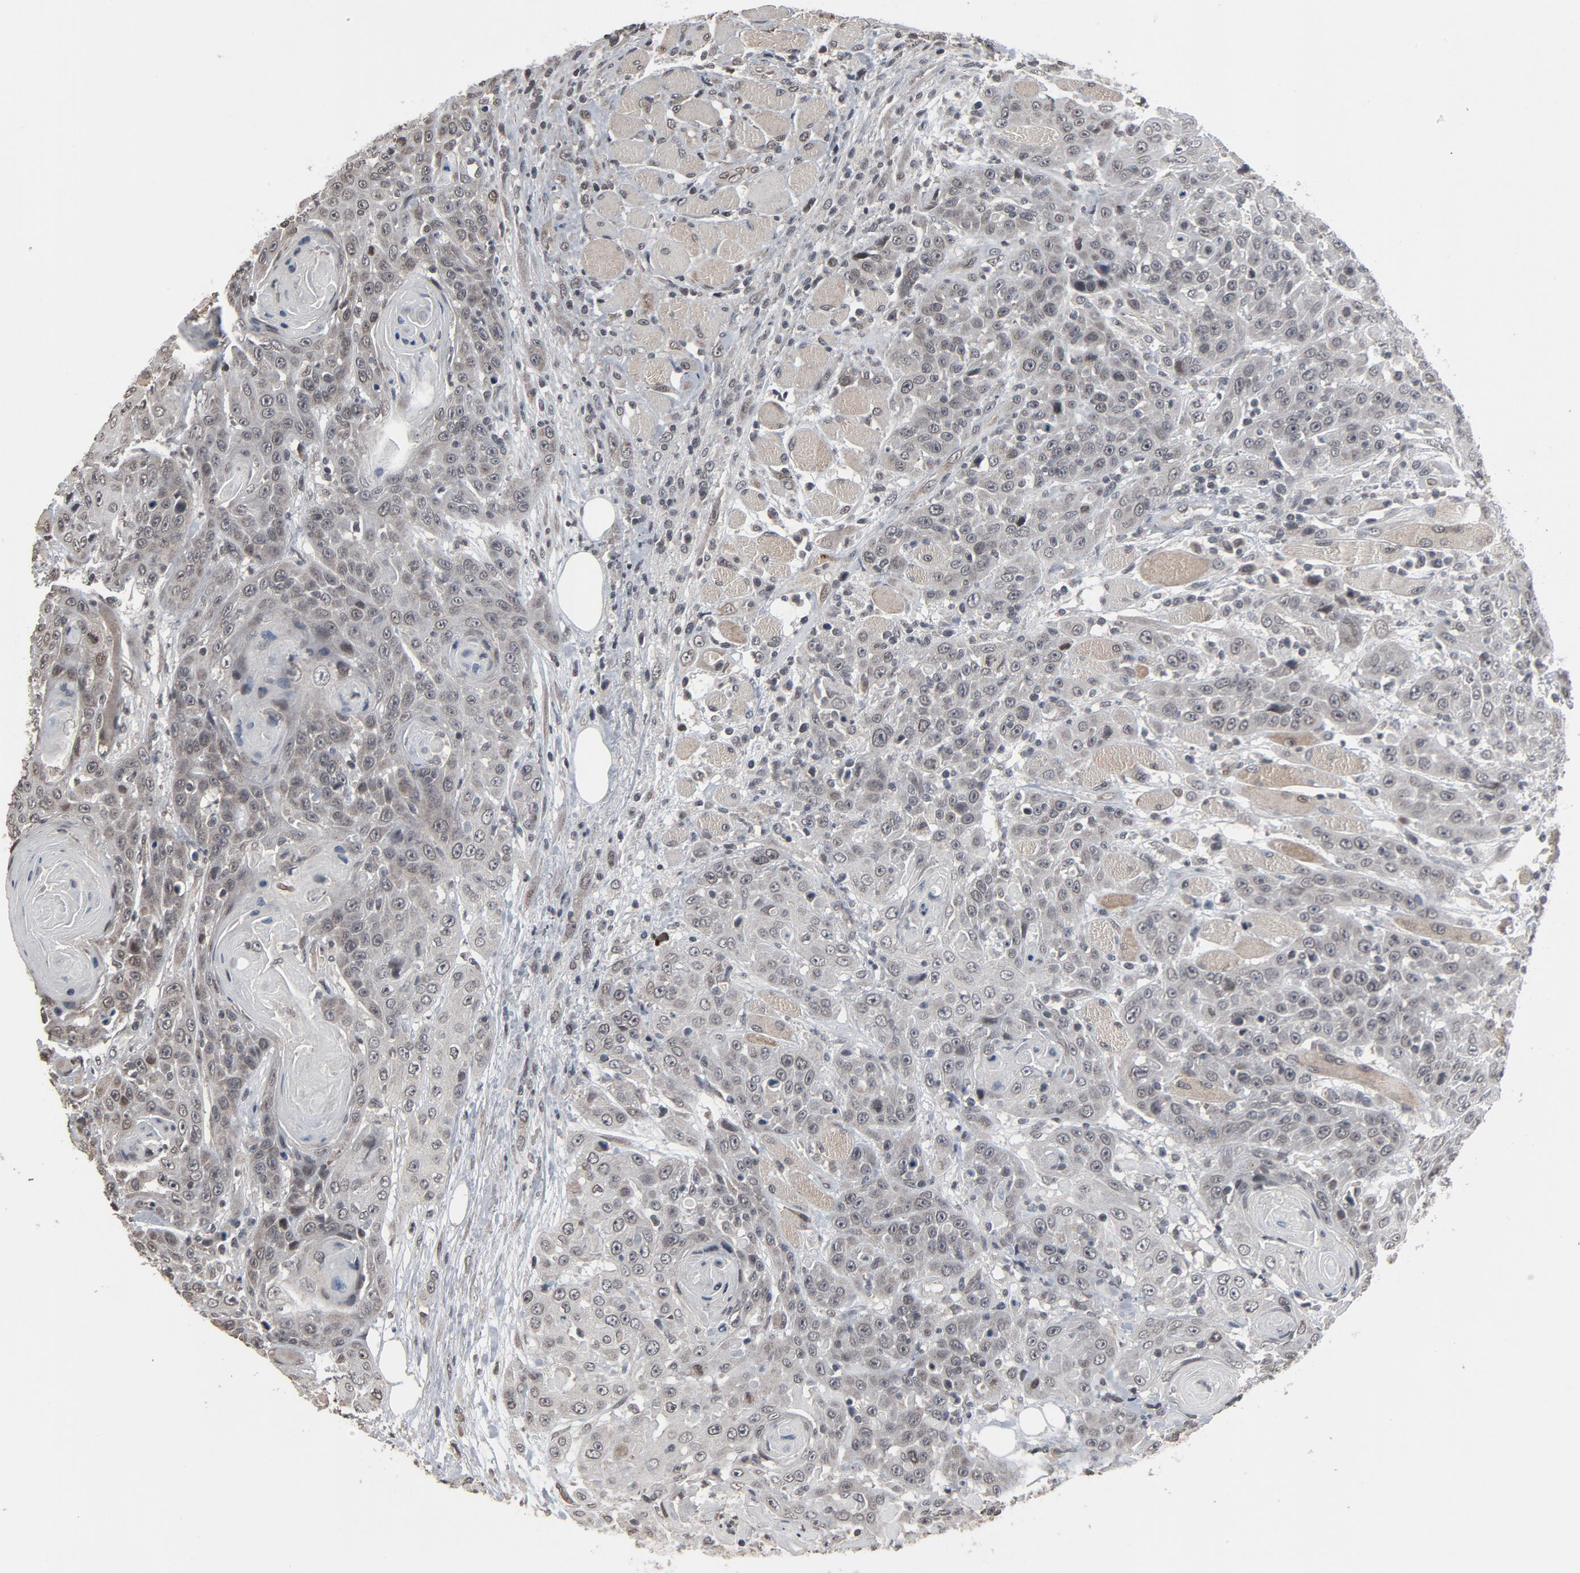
{"staining": {"intensity": "weak", "quantity": "25%-75%", "location": "cytoplasmic/membranous,nuclear"}, "tissue": "head and neck cancer", "cell_type": "Tumor cells", "image_type": "cancer", "snomed": [{"axis": "morphology", "description": "Squamous cell carcinoma, NOS"}, {"axis": "topography", "description": "Head-Neck"}], "caption": "High-power microscopy captured an IHC photomicrograph of head and neck cancer, revealing weak cytoplasmic/membranous and nuclear staining in about 25%-75% of tumor cells.", "gene": "POM121", "patient": {"sex": "female", "age": 84}}